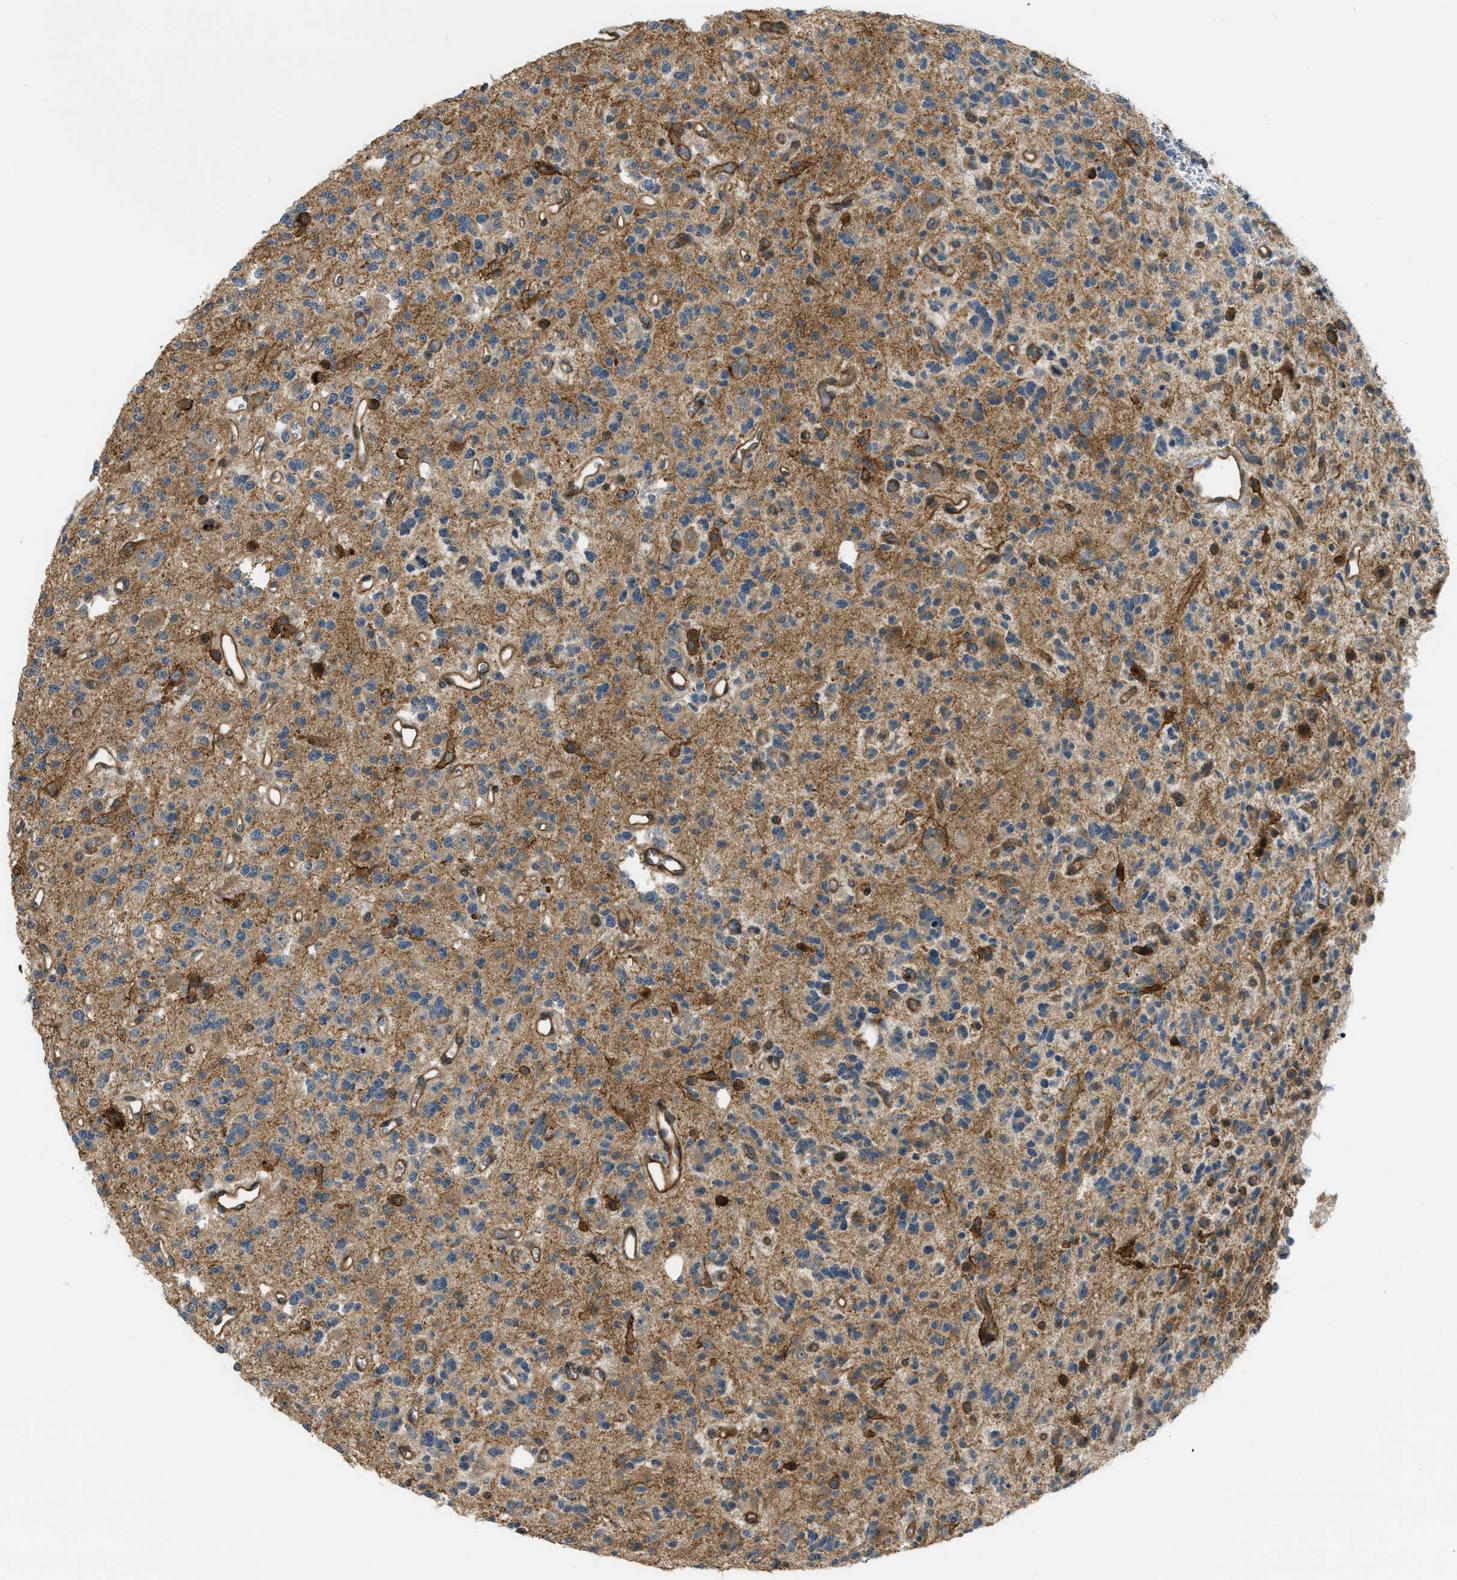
{"staining": {"intensity": "moderate", "quantity": ">75%", "location": "cytoplasmic/membranous"}, "tissue": "glioma", "cell_type": "Tumor cells", "image_type": "cancer", "snomed": [{"axis": "morphology", "description": "Glioma, malignant, Low grade"}, {"axis": "topography", "description": "Brain"}], "caption": "Immunohistochemical staining of human glioma demonstrates medium levels of moderate cytoplasmic/membranous staining in approximately >75% of tumor cells. Nuclei are stained in blue.", "gene": "KIAA1671", "patient": {"sex": "male", "age": 38}}